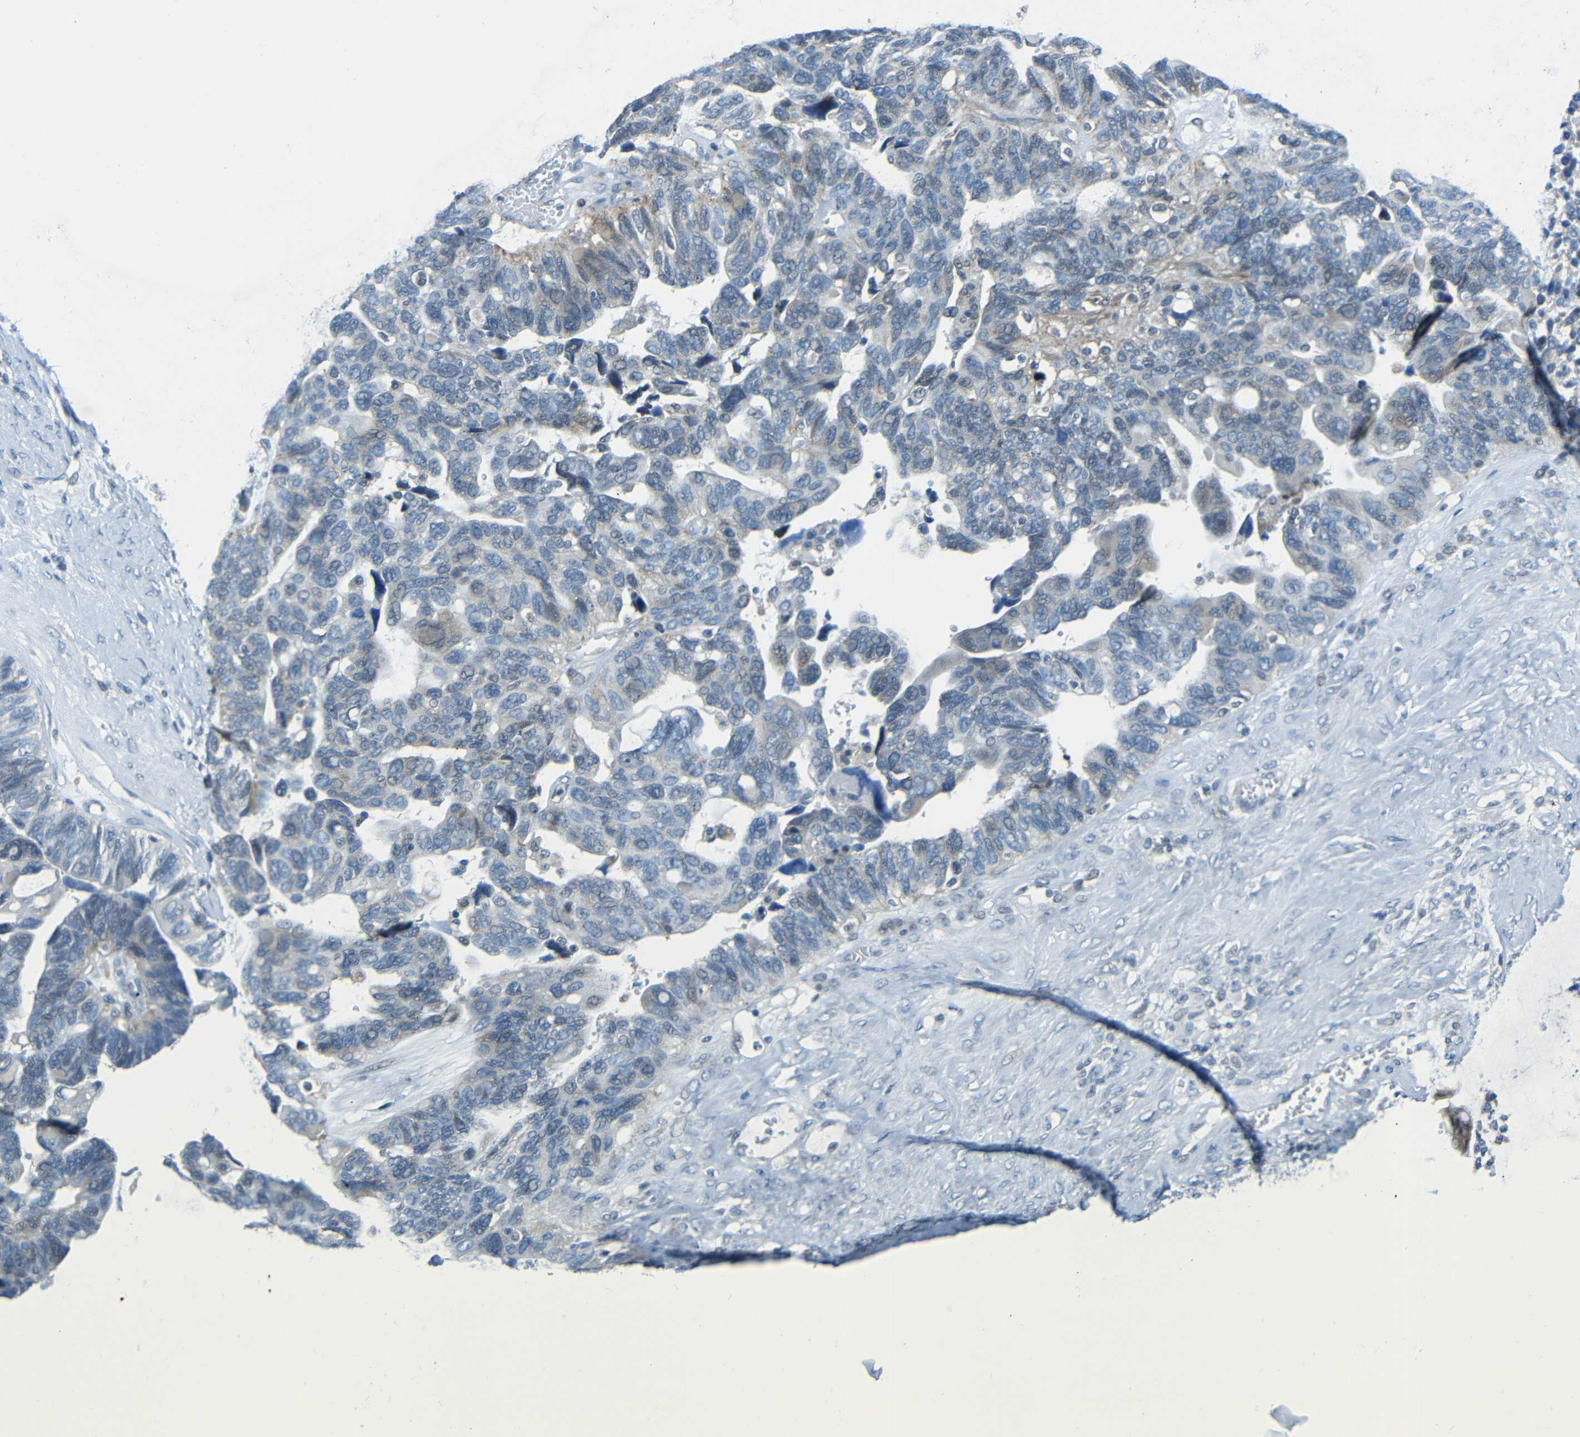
{"staining": {"intensity": "negative", "quantity": "none", "location": "none"}, "tissue": "ovarian cancer", "cell_type": "Tumor cells", "image_type": "cancer", "snomed": [{"axis": "morphology", "description": "Cystadenocarcinoma, serous, NOS"}, {"axis": "topography", "description": "Ovary"}], "caption": "Tumor cells are negative for brown protein staining in serous cystadenocarcinoma (ovarian). Brightfield microscopy of immunohistochemistry (IHC) stained with DAB (3,3'-diaminobenzidine) (brown) and hematoxylin (blue), captured at high magnification.", "gene": "ANKRD22", "patient": {"sex": "female", "age": 79}}